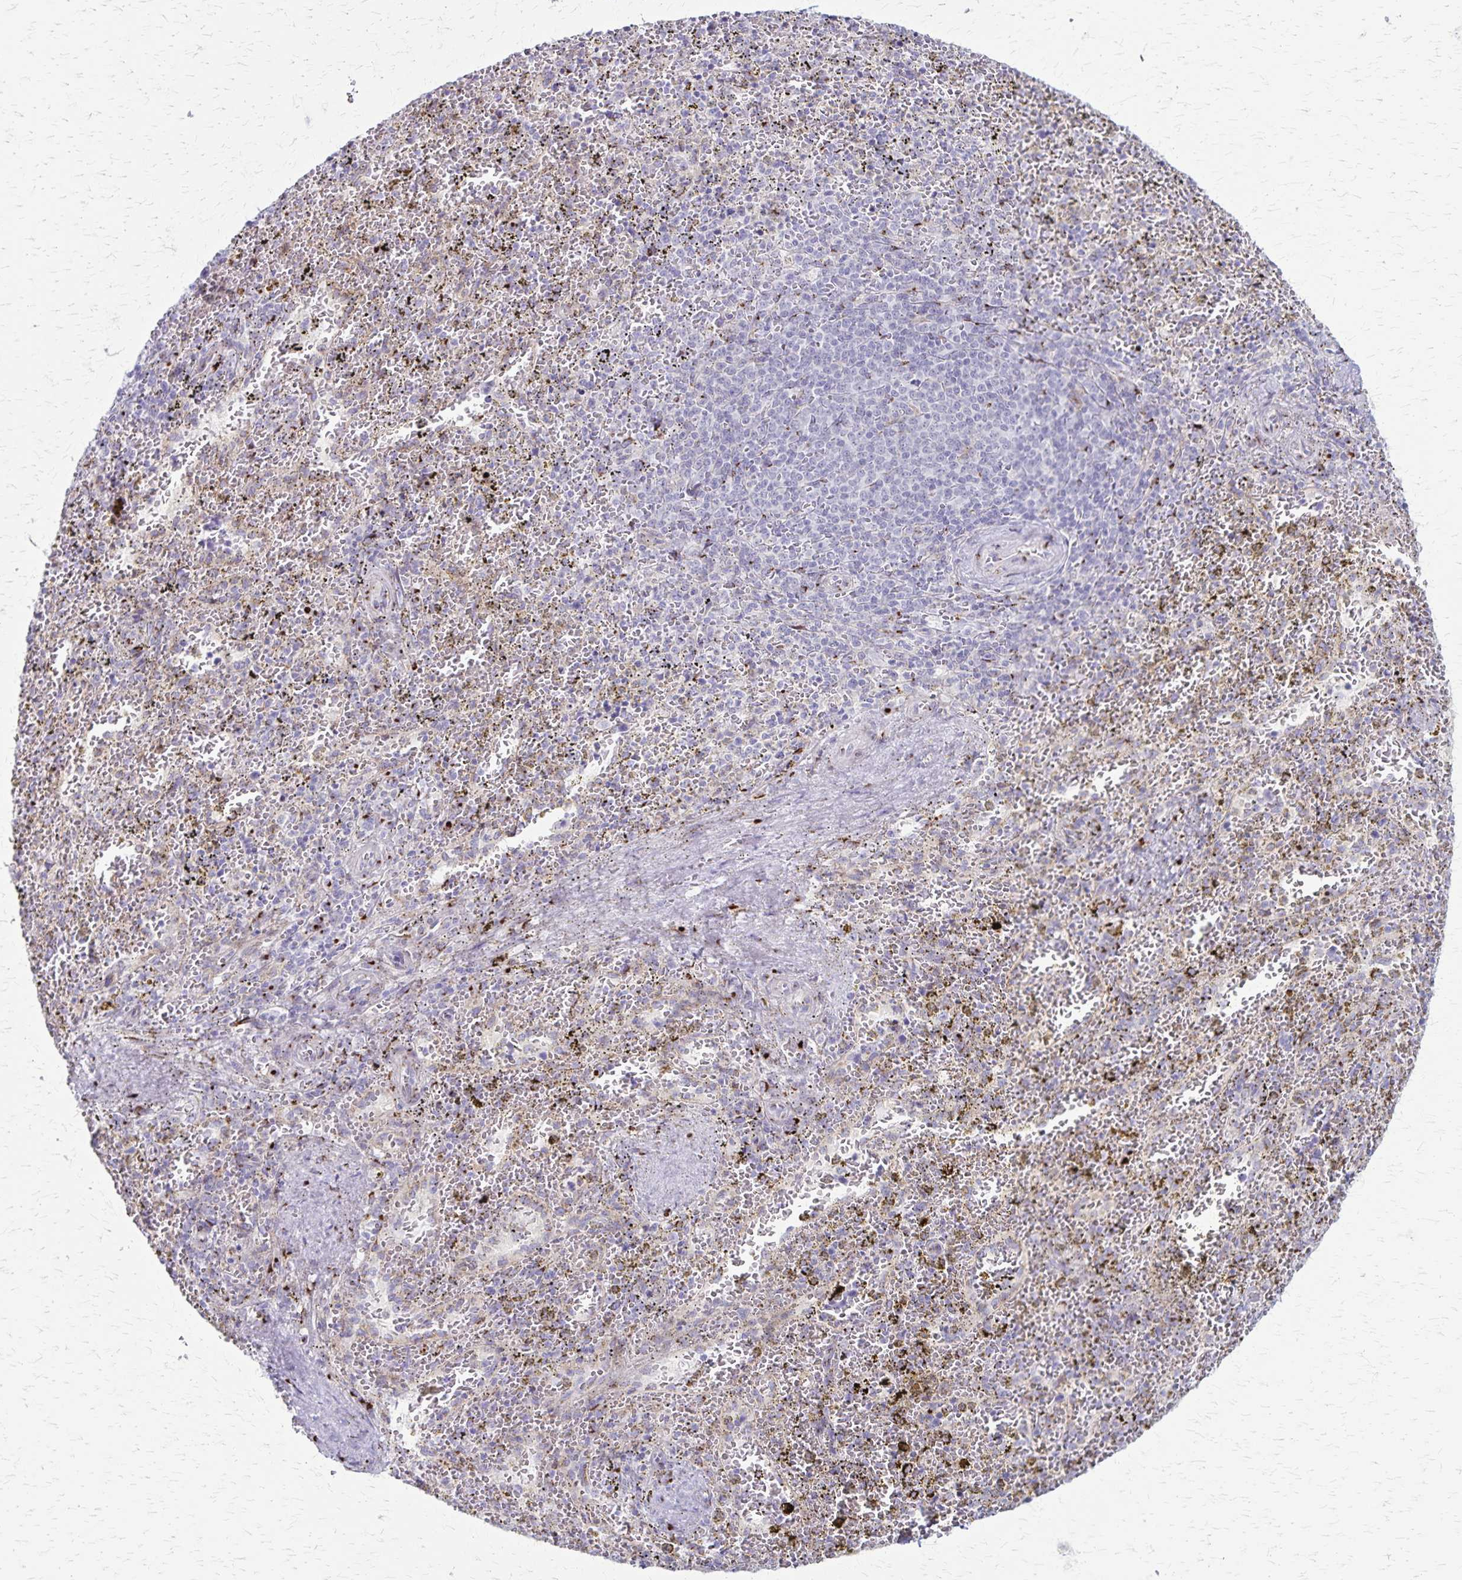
{"staining": {"intensity": "strong", "quantity": "<25%", "location": "cytoplasmic/membranous"}, "tissue": "spleen", "cell_type": "Cells in red pulp", "image_type": "normal", "snomed": [{"axis": "morphology", "description": "Normal tissue, NOS"}, {"axis": "topography", "description": "Spleen"}], "caption": "IHC of unremarkable spleen shows medium levels of strong cytoplasmic/membranous expression in about <25% of cells in red pulp. Nuclei are stained in blue.", "gene": "MCFD2", "patient": {"sex": "female", "age": 50}}